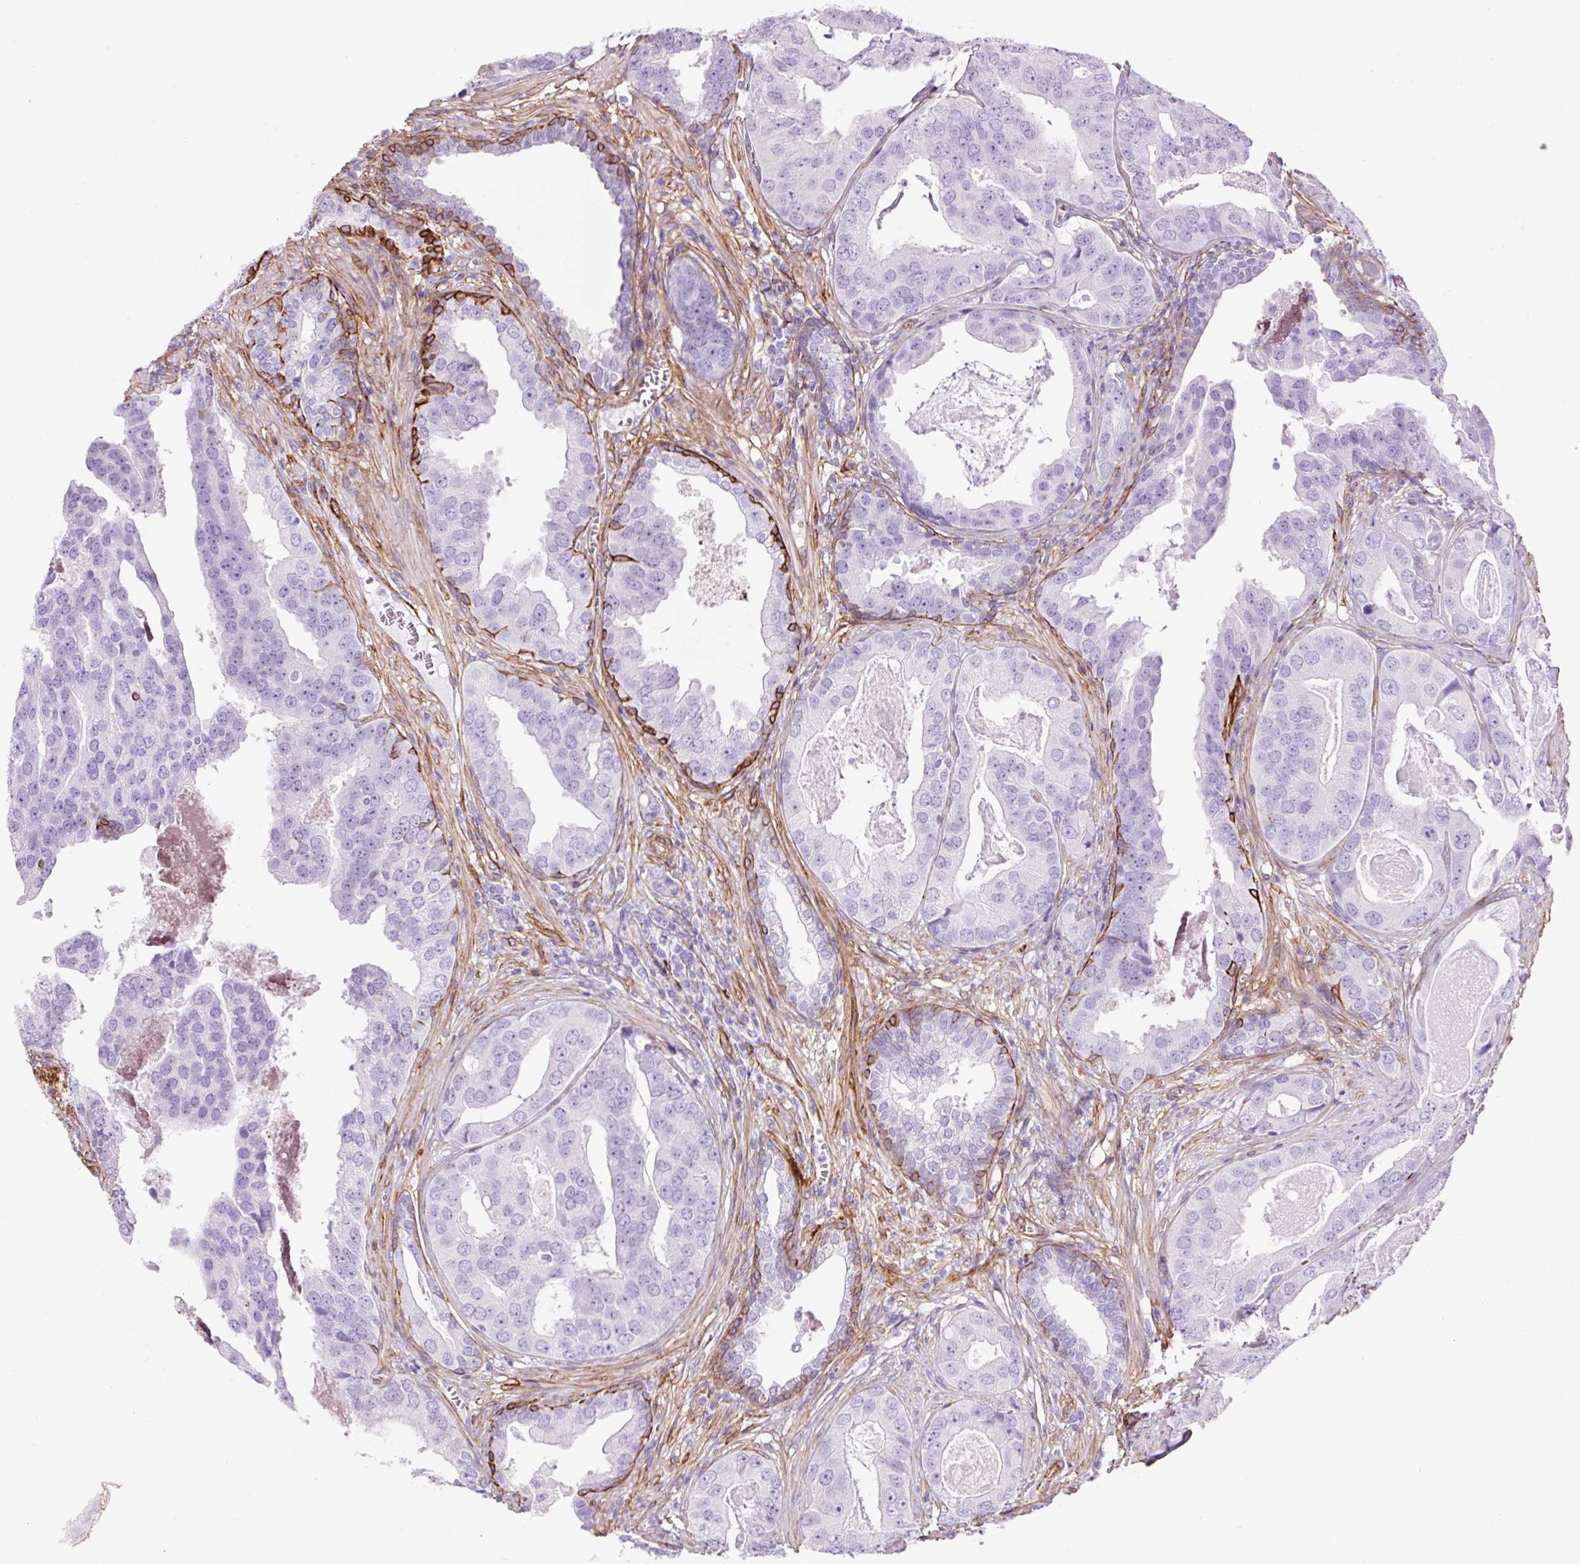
{"staining": {"intensity": "negative", "quantity": "none", "location": "none"}, "tissue": "prostate cancer", "cell_type": "Tumor cells", "image_type": "cancer", "snomed": [{"axis": "morphology", "description": "Adenocarcinoma, High grade"}, {"axis": "topography", "description": "Prostate"}], "caption": "An IHC histopathology image of prostate cancer (high-grade adenocarcinoma) is shown. There is no staining in tumor cells of prostate cancer (high-grade adenocarcinoma).", "gene": "CAV1", "patient": {"sex": "male", "age": 71}}